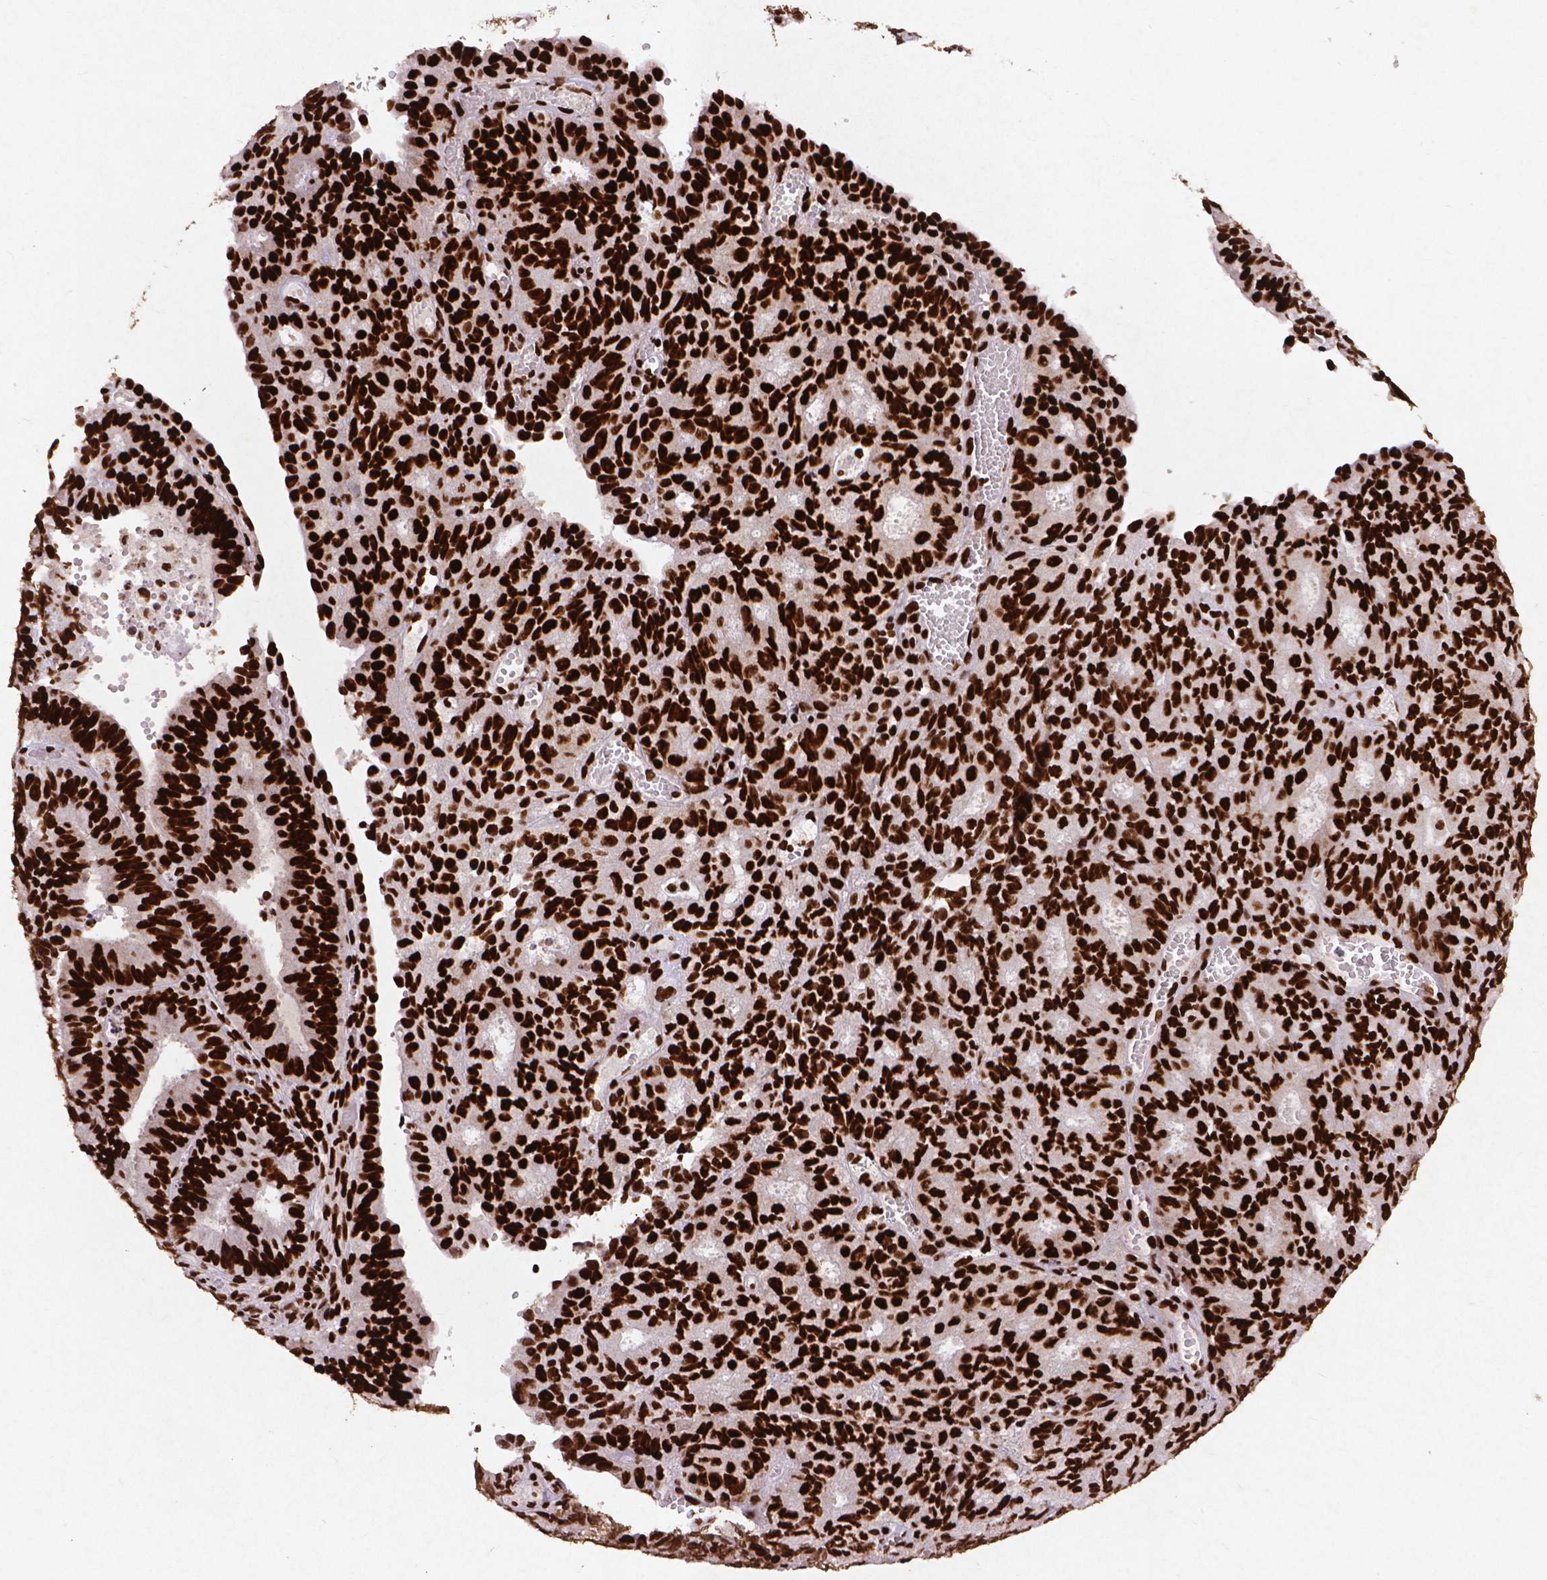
{"staining": {"intensity": "strong", "quantity": ">75%", "location": "nuclear"}, "tissue": "ovarian cancer", "cell_type": "Tumor cells", "image_type": "cancer", "snomed": [{"axis": "morphology", "description": "Carcinoma, endometroid"}, {"axis": "topography", "description": "Ovary"}], "caption": "Immunohistochemical staining of endometroid carcinoma (ovarian) displays high levels of strong nuclear protein positivity in approximately >75% of tumor cells. (IHC, brightfield microscopy, high magnification).", "gene": "CITED2", "patient": {"sex": "female", "age": 42}}